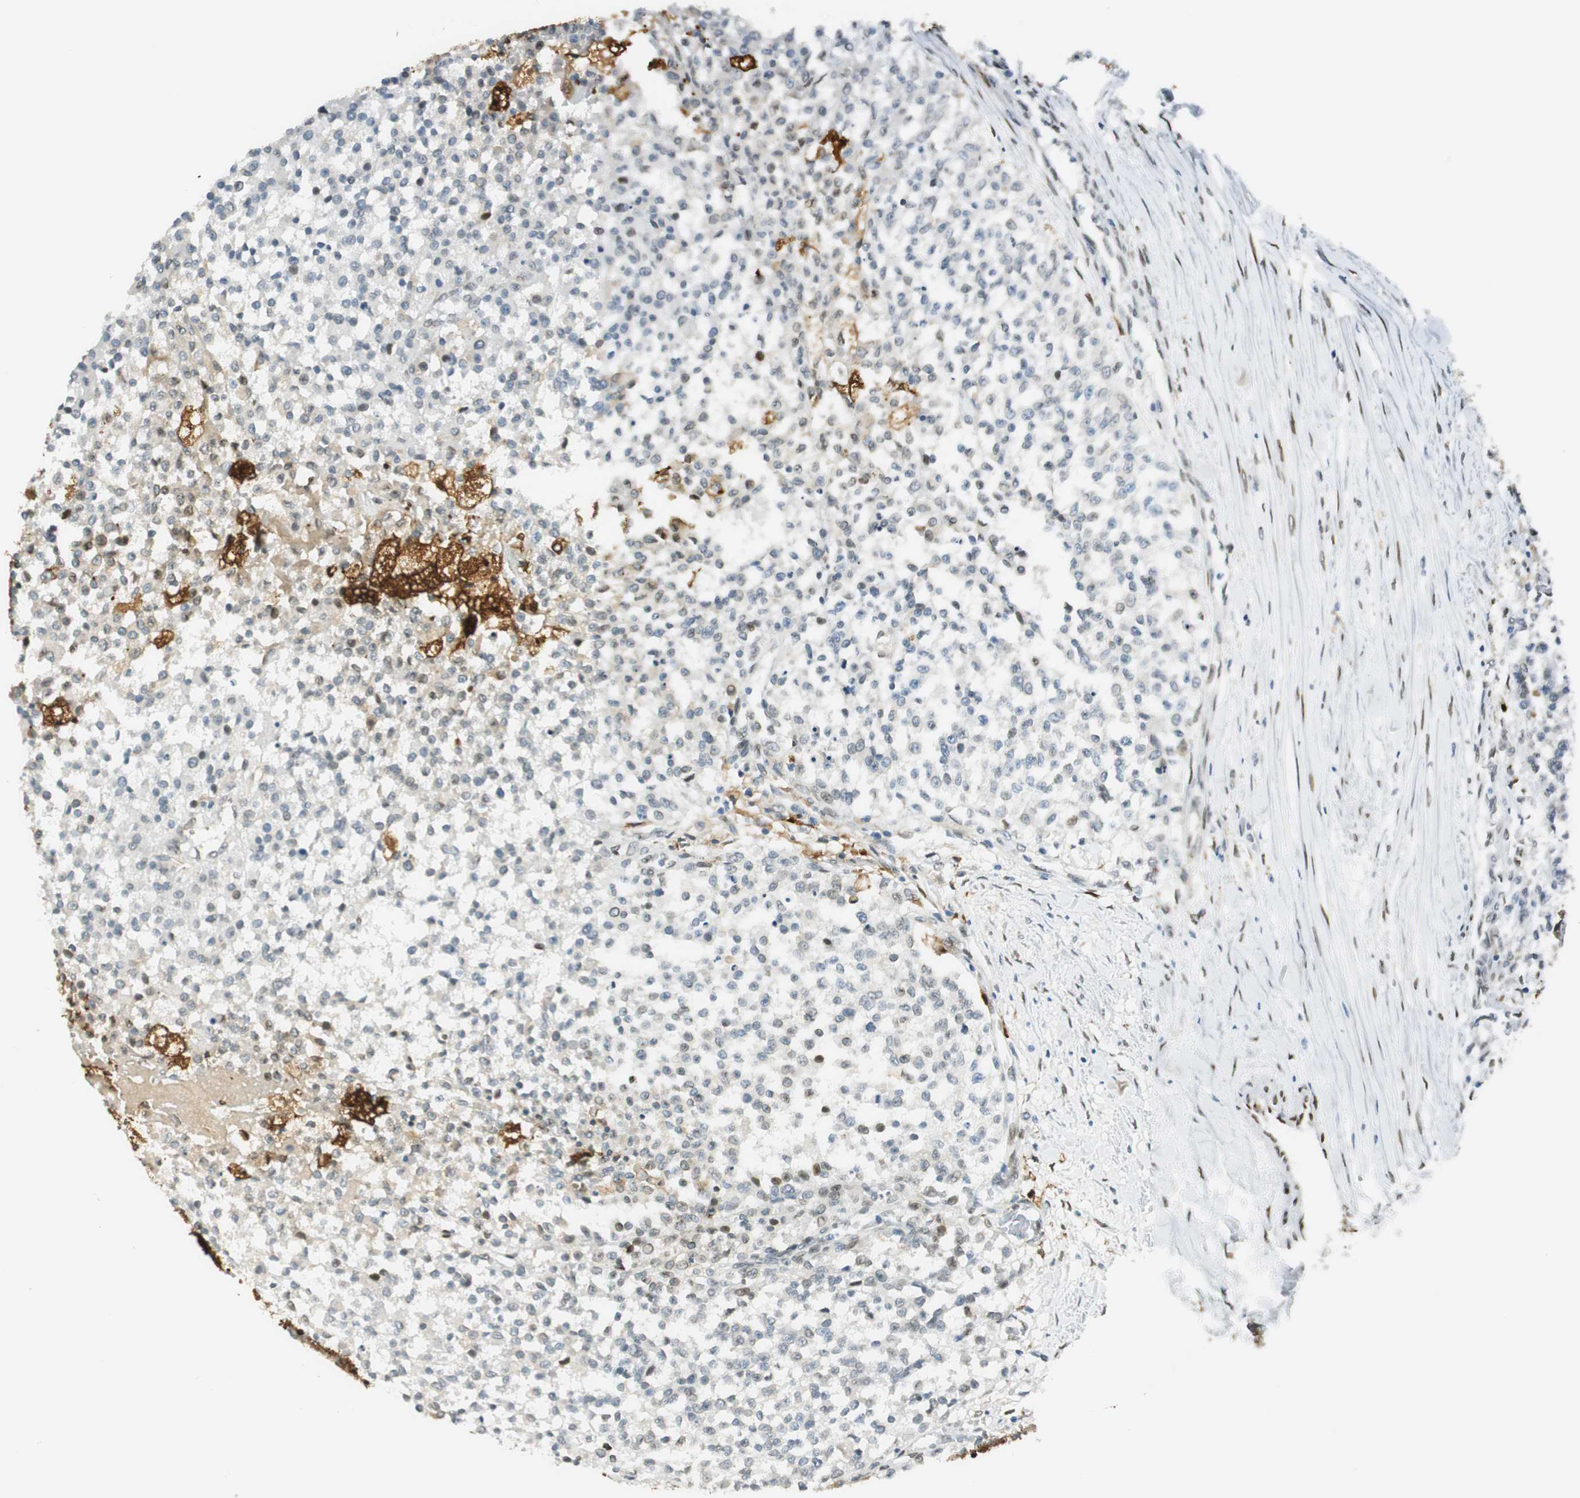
{"staining": {"intensity": "negative", "quantity": "none", "location": "none"}, "tissue": "testis cancer", "cell_type": "Tumor cells", "image_type": "cancer", "snomed": [{"axis": "morphology", "description": "Seminoma, NOS"}, {"axis": "topography", "description": "Testis"}], "caption": "Micrograph shows no protein positivity in tumor cells of testis cancer (seminoma) tissue. Nuclei are stained in blue.", "gene": "TMEM260", "patient": {"sex": "male", "age": 59}}